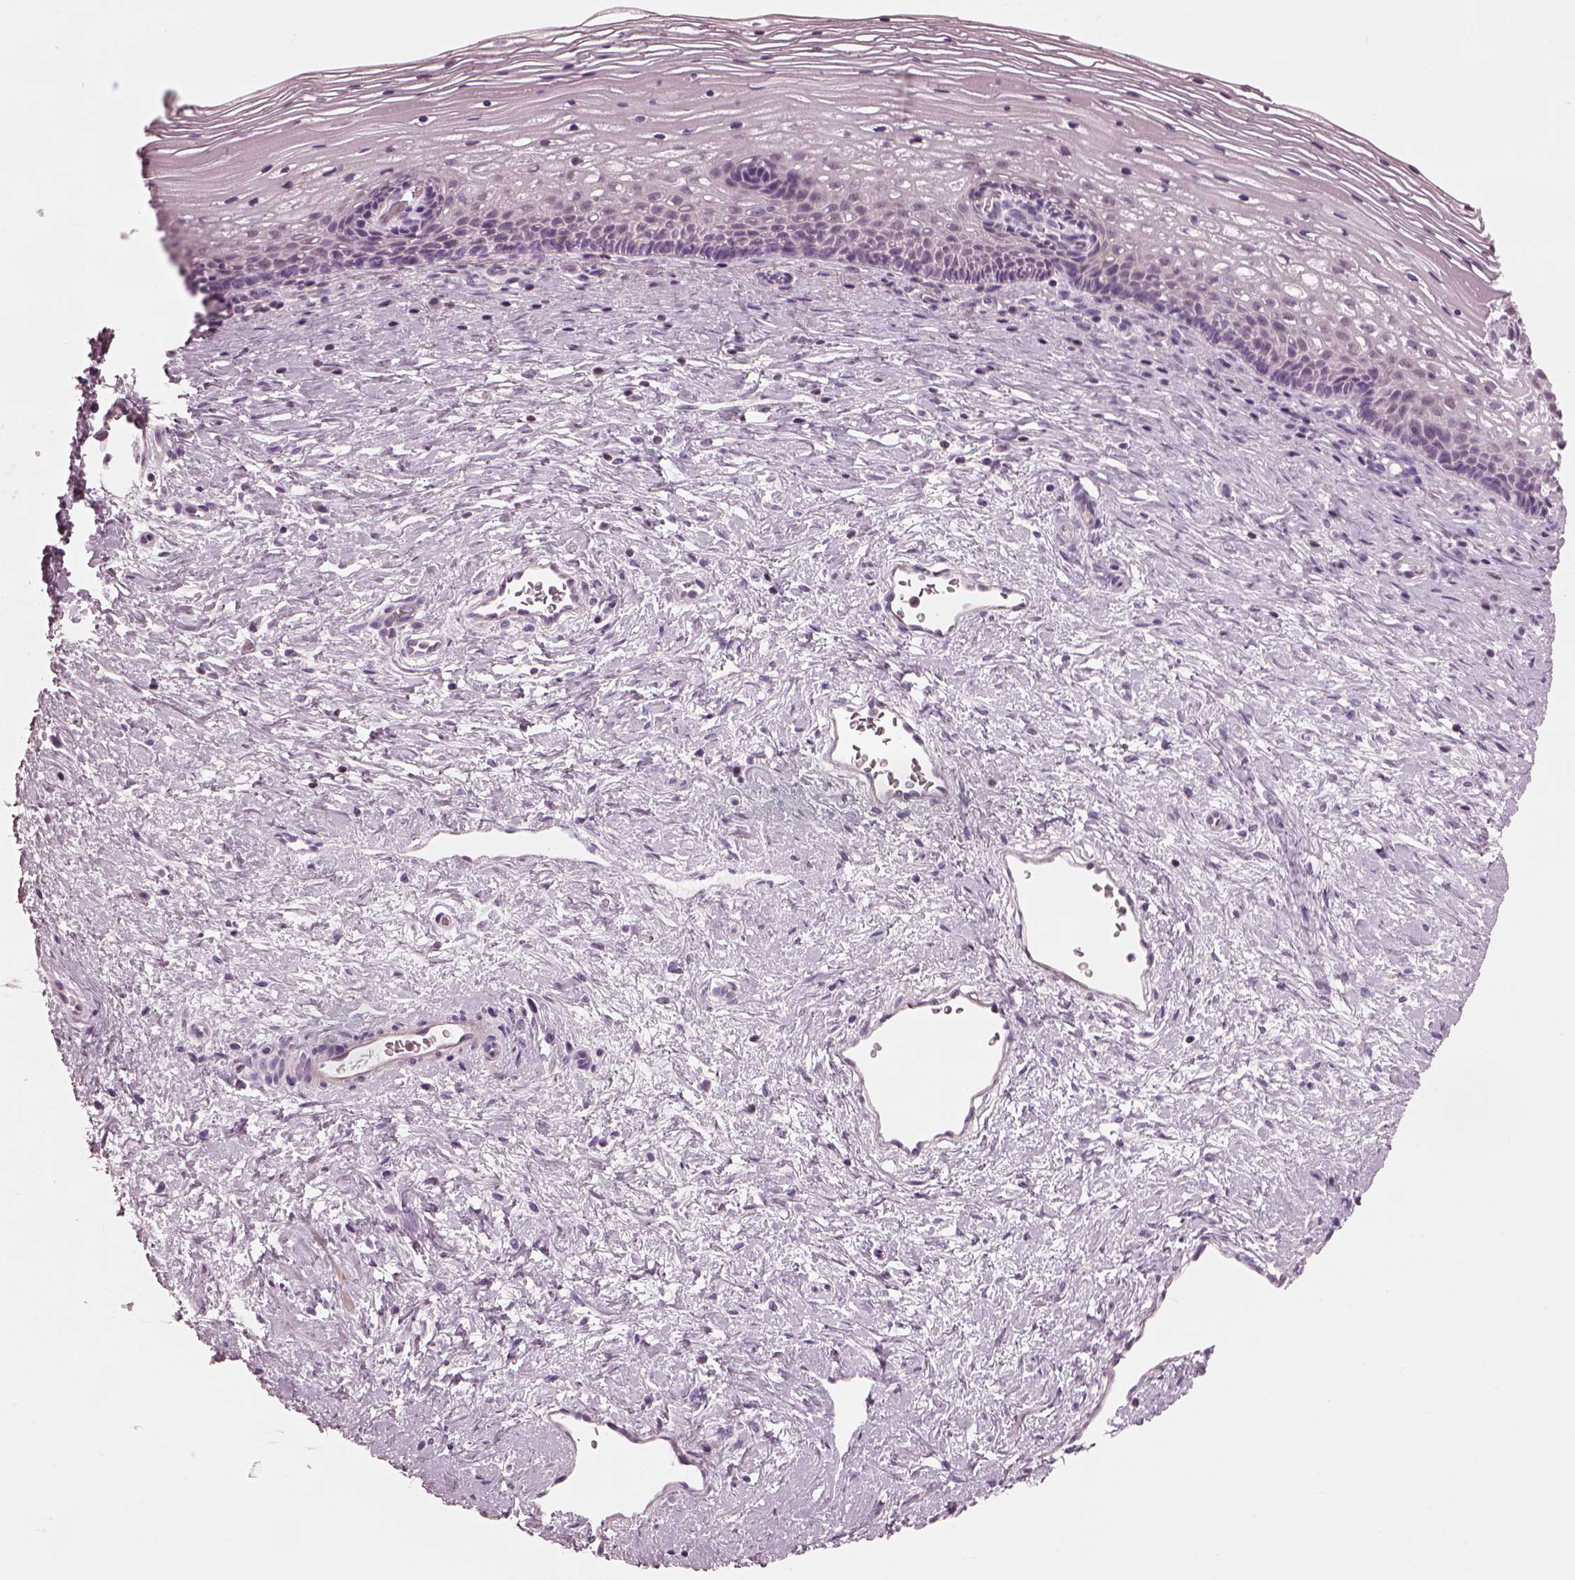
{"staining": {"intensity": "negative", "quantity": "none", "location": "none"}, "tissue": "cervix", "cell_type": "Glandular cells", "image_type": "normal", "snomed": [{"axis": "morphology", "description": "Normal tissue, NOS"}, {"axis": "topography", "description": "Cervix"}], "caption": "Normal cervix was stained to show a protein in brown. There is no significant expression in glandular cells.", "gene": "BFSP1", "patient": {"sex": "female", "age": 34}}